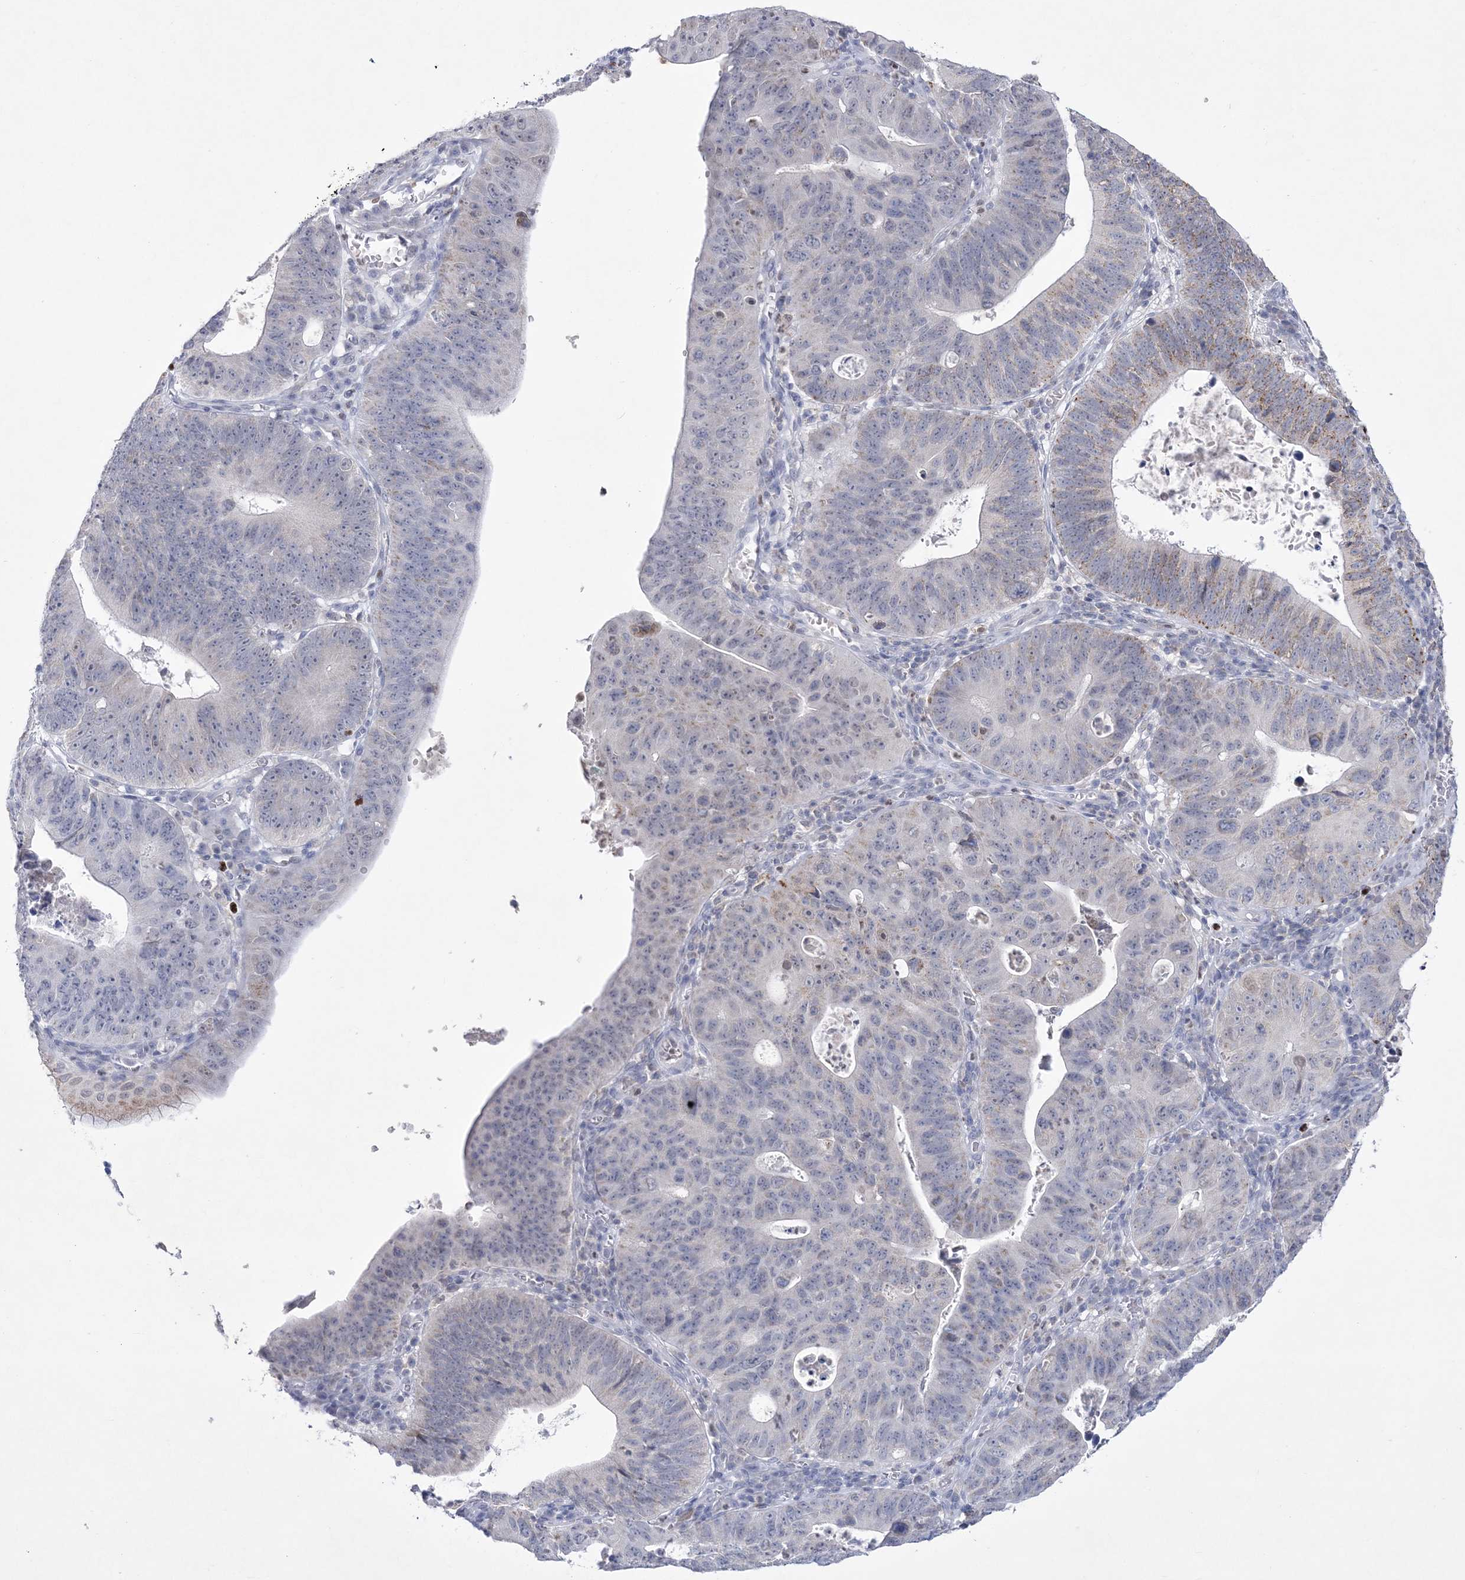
{"staining": {"intensity": "negative", "quantity": "none", "location": "none"}, "tissue": "stomach cancer", "cell_type": "Tumor cells", "image_type": "cancer", "snomed": [{"axis": "morphology", "description": "Adenocarcinoma, NOS"}, {"axis": "topography", "description": "Stomach"}], "caption": "Immunohistochemistry photomicrograph of stomach adenocarcinoma stained for a protein (brown), which reveals no positivity in tumor cells. (Immunohistochemistry, brightfield microscopy, high magnification).", "gene": "WDR27", "patient": {"sex": "male", "age": 59}}